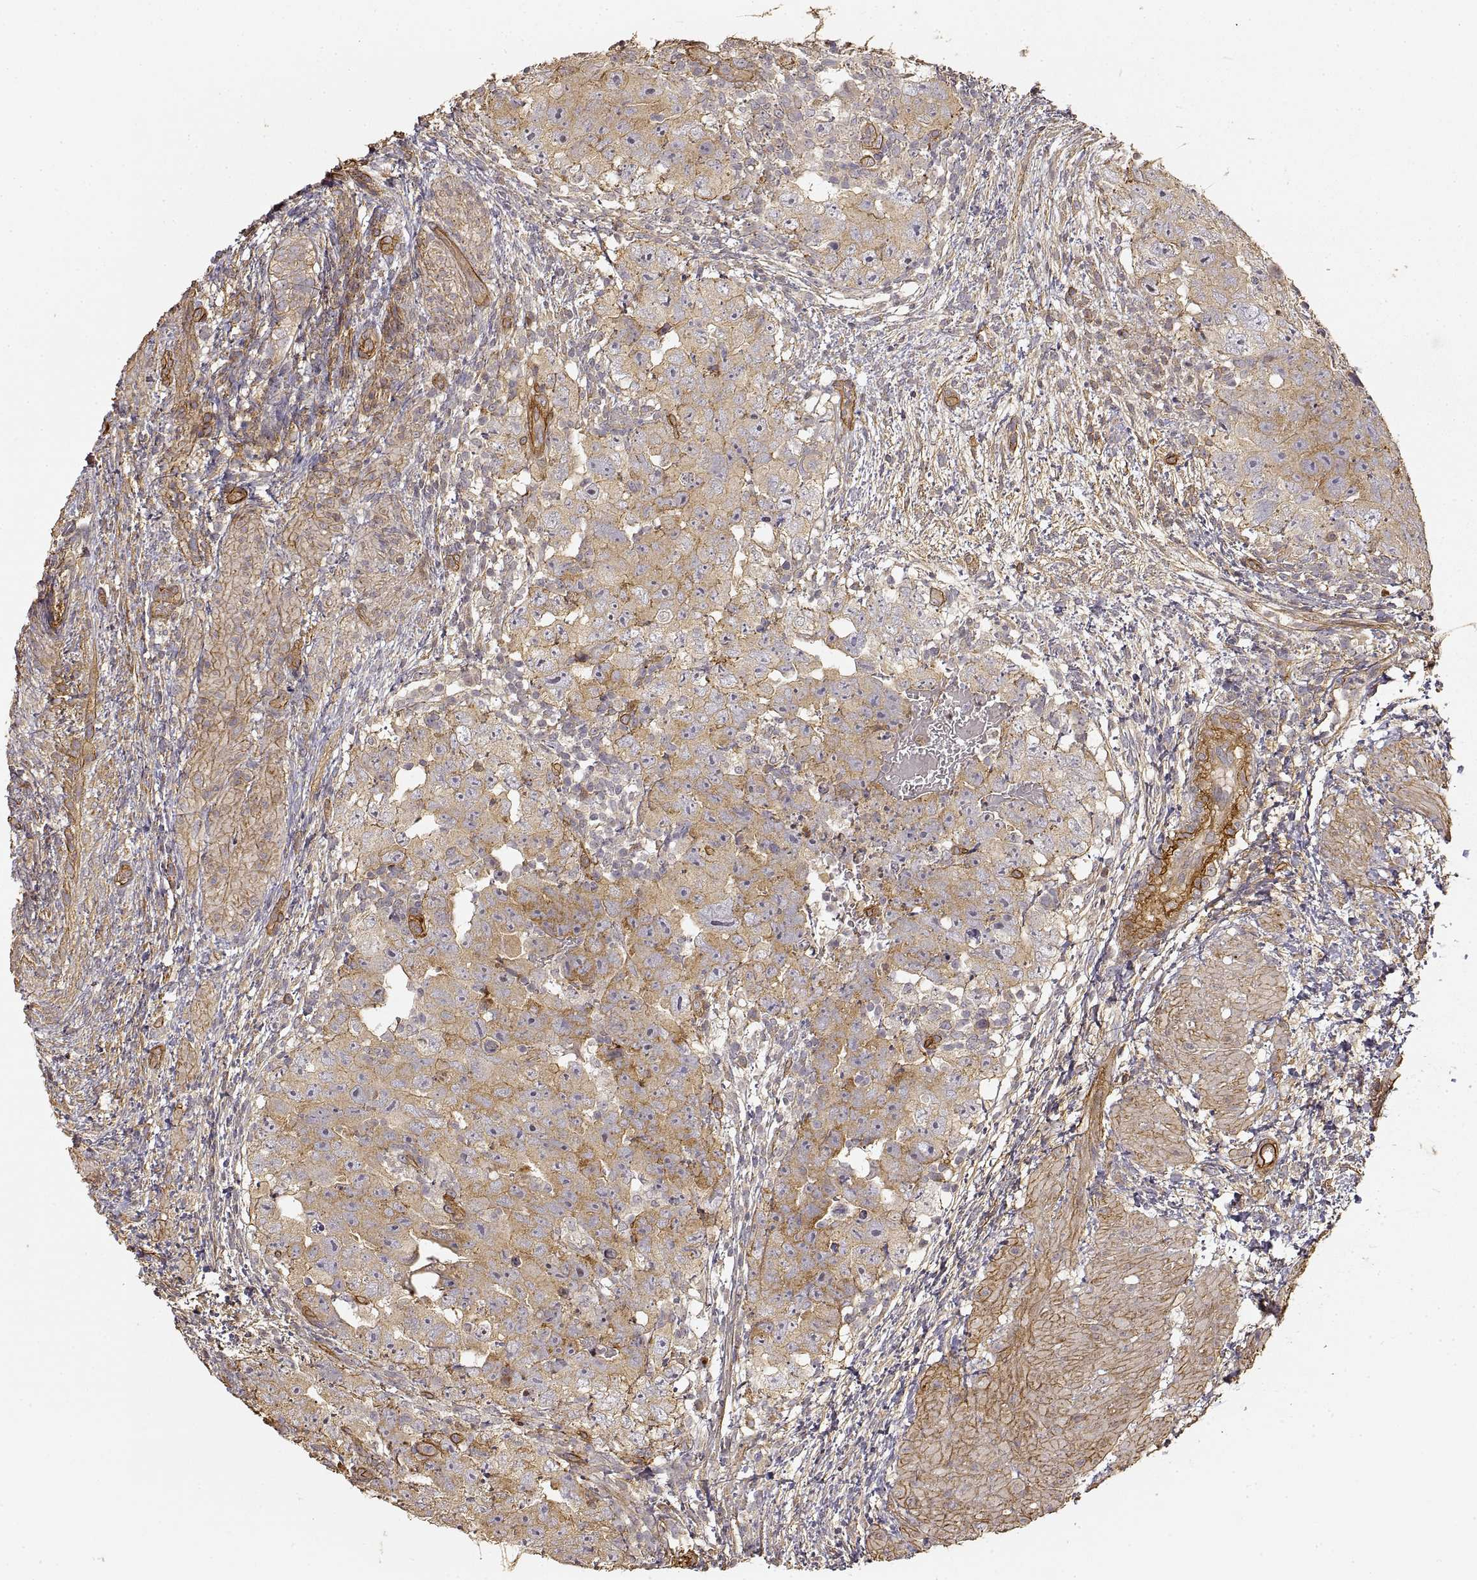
{"staining": {"intensity": "moderate", "quantity": ">75%", "location": "cytoplasmic/membranous"}, "tissue": "testis cancer", "cell_type": "Tumor cells", "image_type": "cancer", "snomed": [{"axis": "morphology", "description": "Normal tissue, NOS"}, {"axis": "morphology", "description": "Carcinoma, Embryonal, NOS"}, {"axis": "topography", "description": "Testis"}, {"axis": "topography", "description": "Epididymis"}], "caption": "Moderate cytoplasmic/membranous staining is appreciated in approximately >75% of tumor cells in testis cancer. The staining is performed using DAB brown chromogen to label protein expression. The nuclei are counter-stained blue using hematoxylin.", "gene": "LAMA4", "patient": {"sex": "male", "age": 24}}